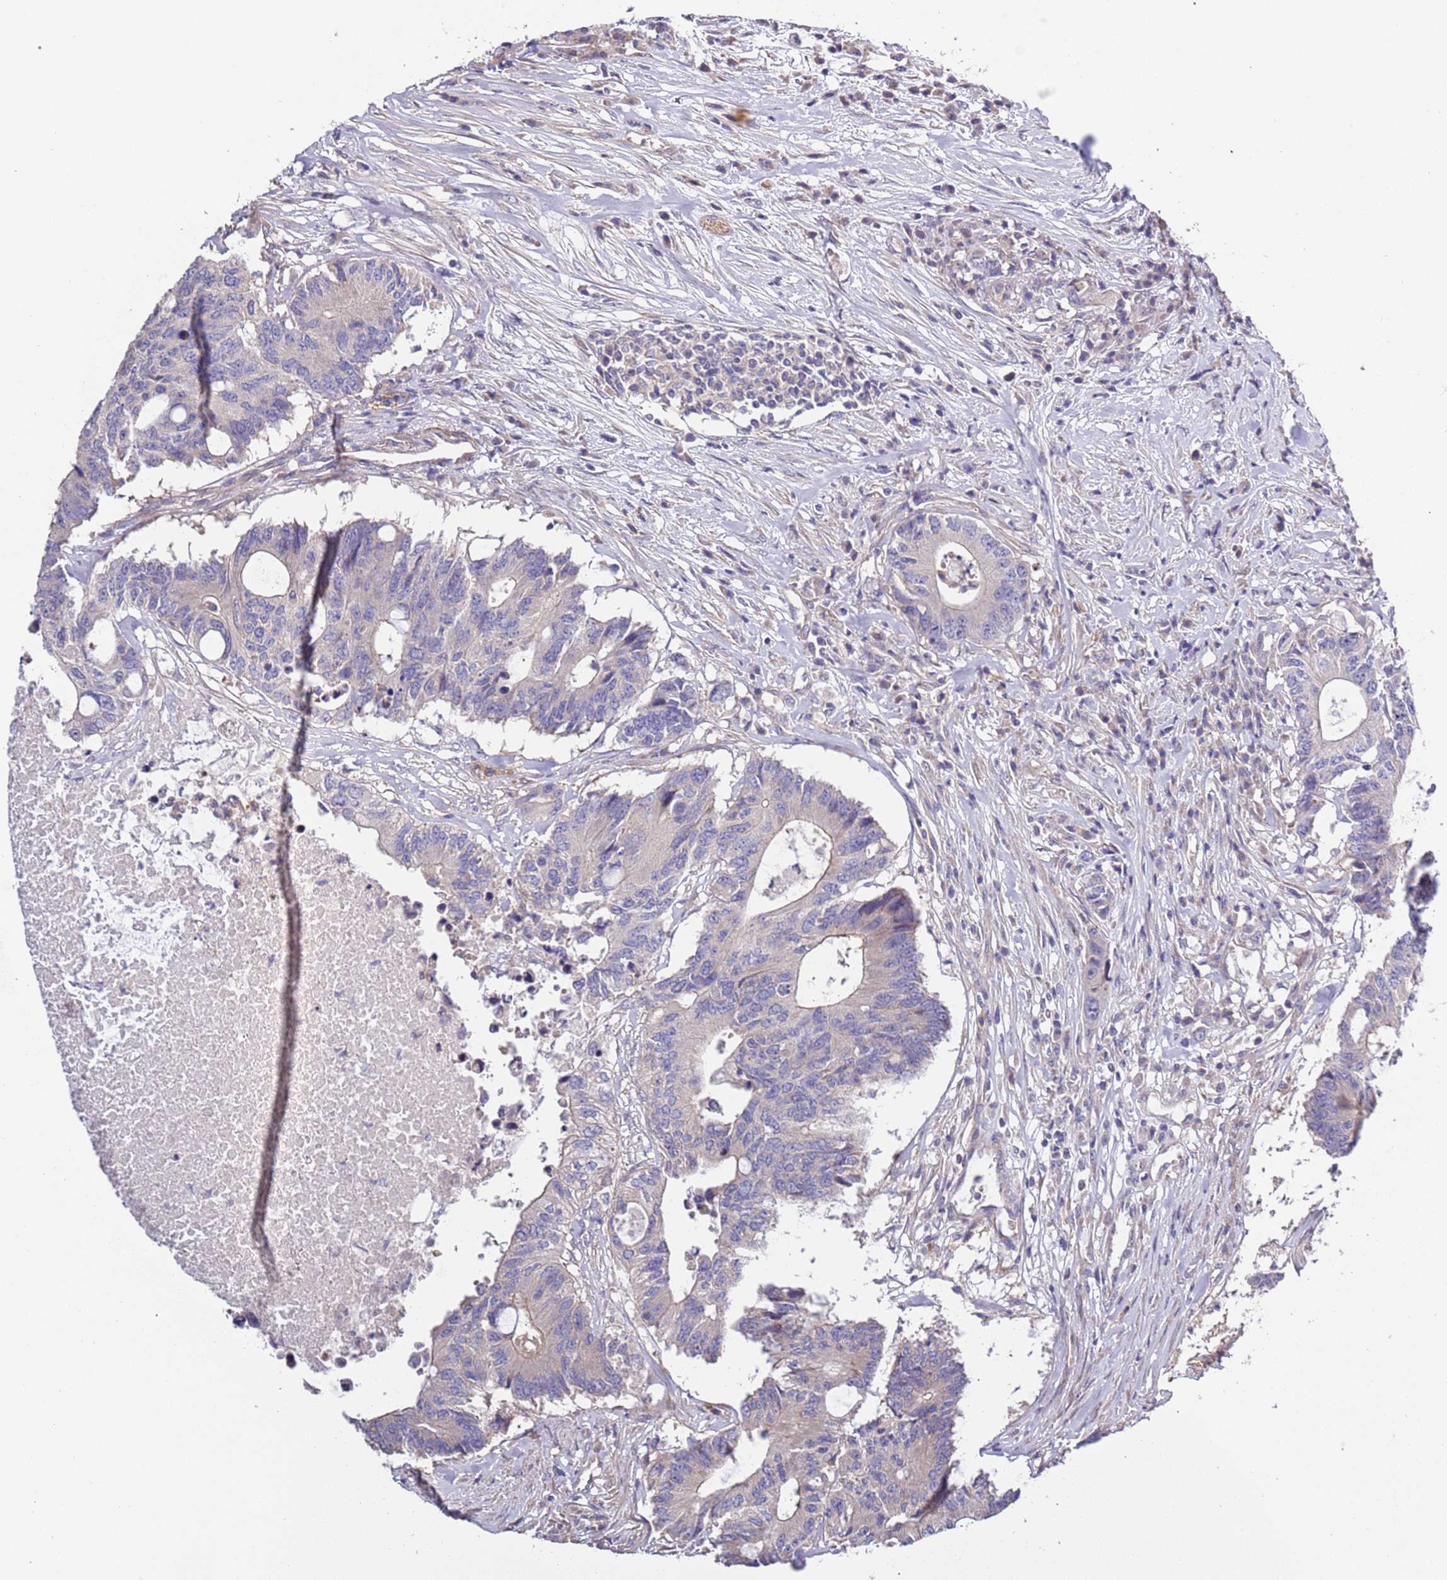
{"staining": {"intensity": "weak", "quantity": "<25%", "location": "cytoplasmic/membranous"}, "tissue": "colorectal cancer", "cell_type": "Tumor cells", "image_type": "cancer", "snomed": [{"axis": "morphology", "description": "Adenocarcinoma, NOS"}, {"axis": "topography", "description": "Colon"}], "caption": "The immunohistochemistry (IHC) micrograph has no significant staining in tumor cells of adenocarcinoma (colorectal) tissue.", "gene": "LAMB4", "patient": {"sex": "male", "age": 71}}